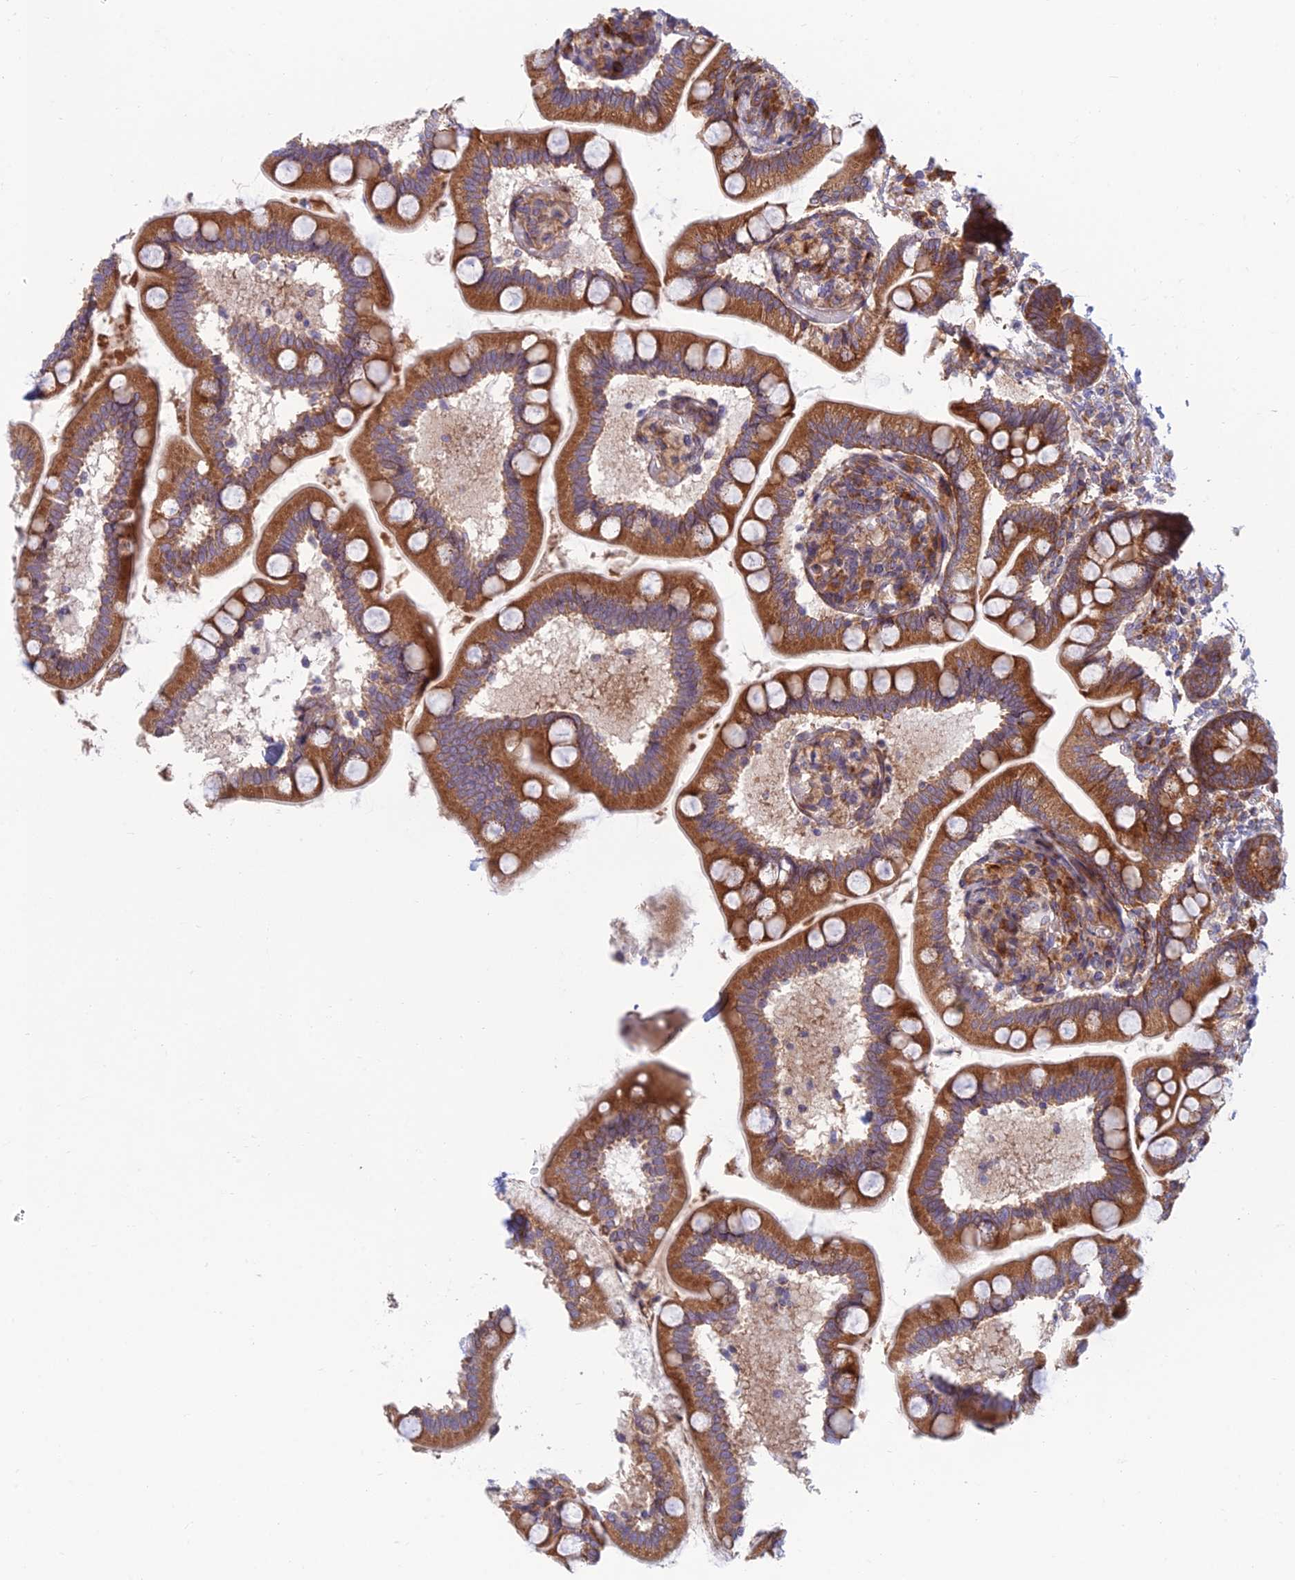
{"staining": {"intensity": "strong", "quantity": ">75%", "location": "cytoplasmic/membranous"}, "tissue": "small intestine", "cell_type": "Glandular cells", "image_type": "normal", "snomed": [{"axis": "morphology", "description": "Normal tissue, NOS"}, {"axis": "topography", "description": "Small intestine"}], "caption": "Protein staining of unremarkable small intestine shows strong cytoplasmic/membranous staining in about >75% of glandular cells. The protein is shown in brown color, while the nuclei are stained blue.", "gene": "RPL17", "patient": {"sex": "female", "age": 64}}